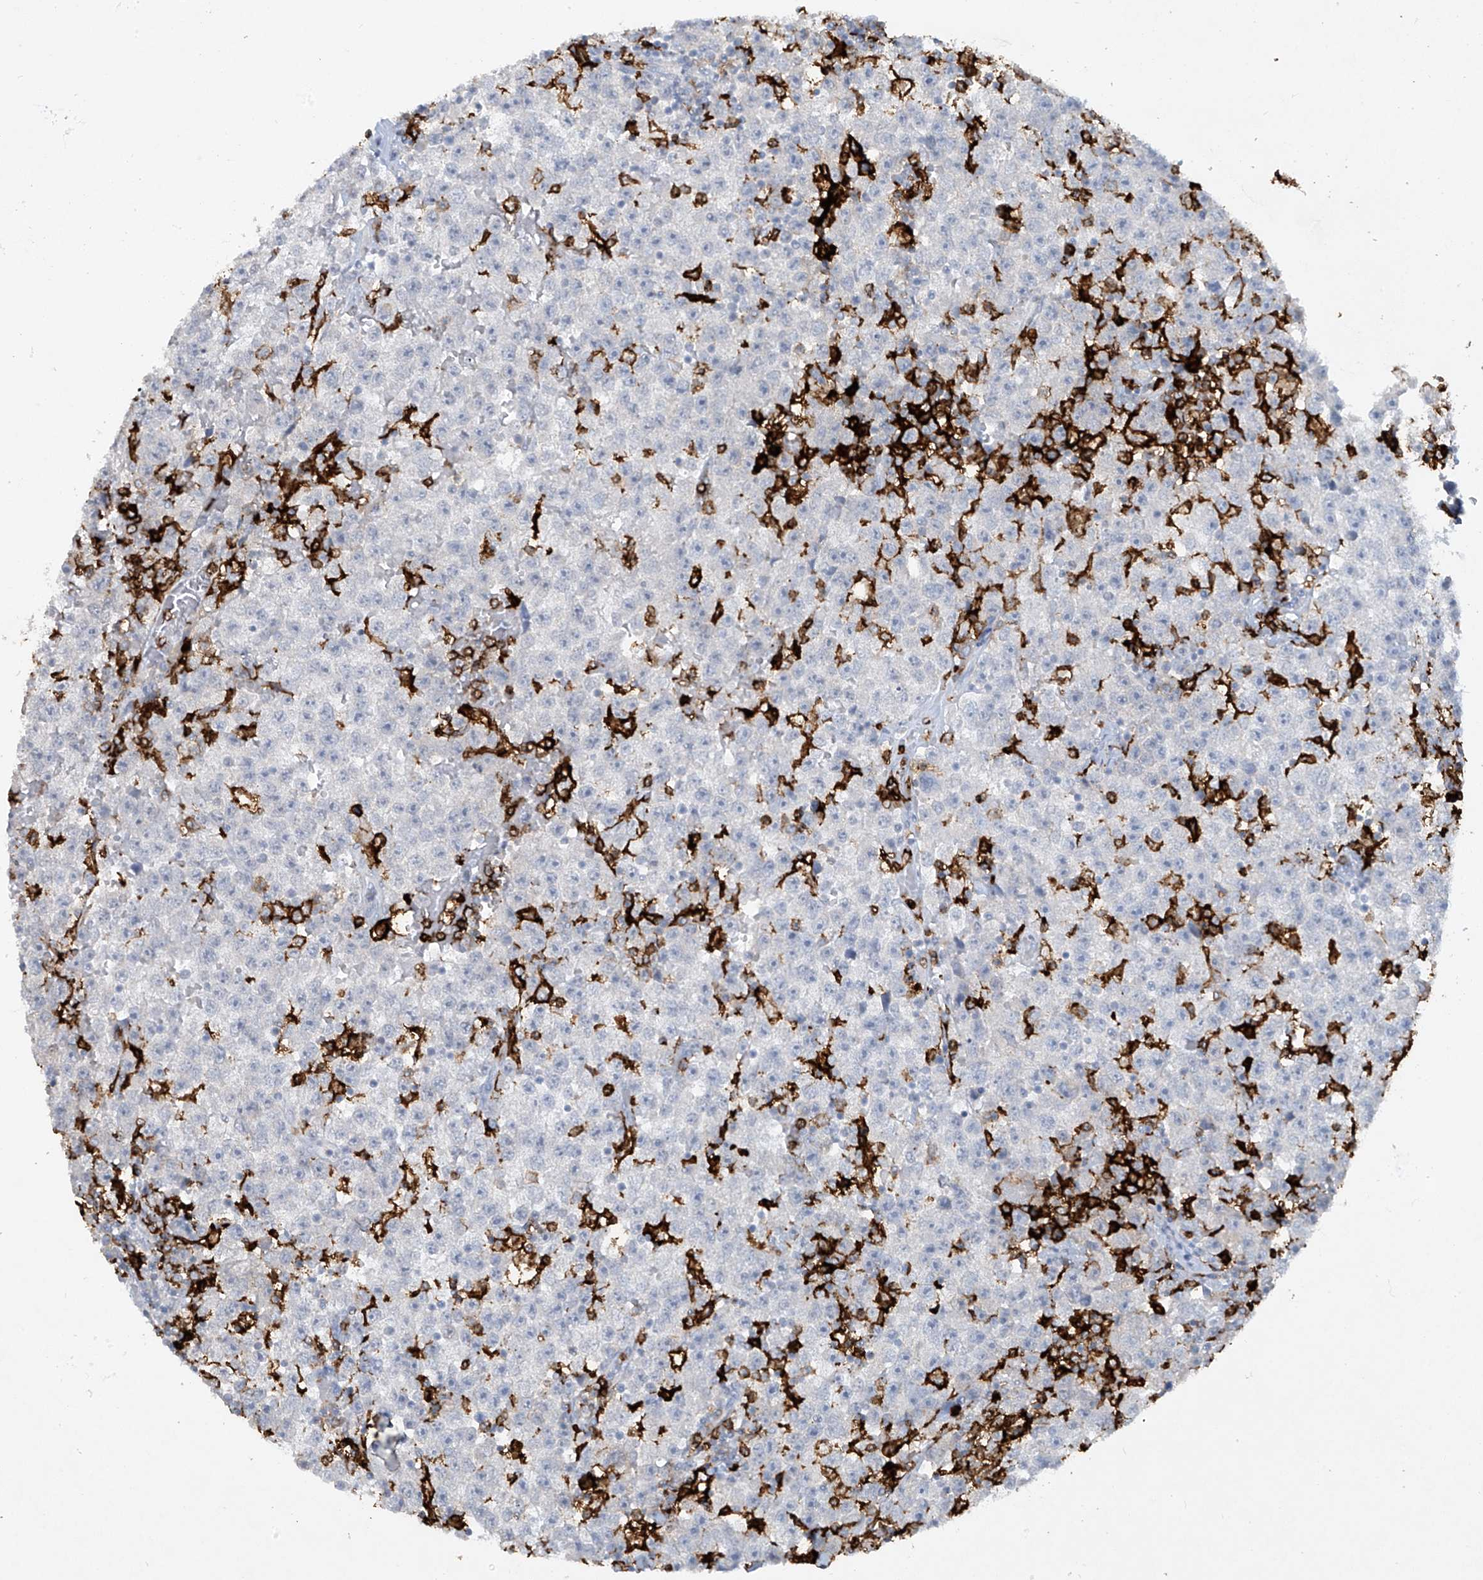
{"staining": {"intensity": "negative", "quantity": "none", "location": "none"}, "tissue": "testis cancer", "cell_type": "Tumor cells", "image_type": "cancer", "snomed": [{"axis": "morphology", "description": "Seminoma, NOS"}, {"axis": "topography", "description": "Testis"}], "caption": "DAB immunohistochemical staining of human testis cancer displays no significant positivity in tumor cells.", "gene": "FCGR3A", "patient": {"sex": "male", "age": 22}}